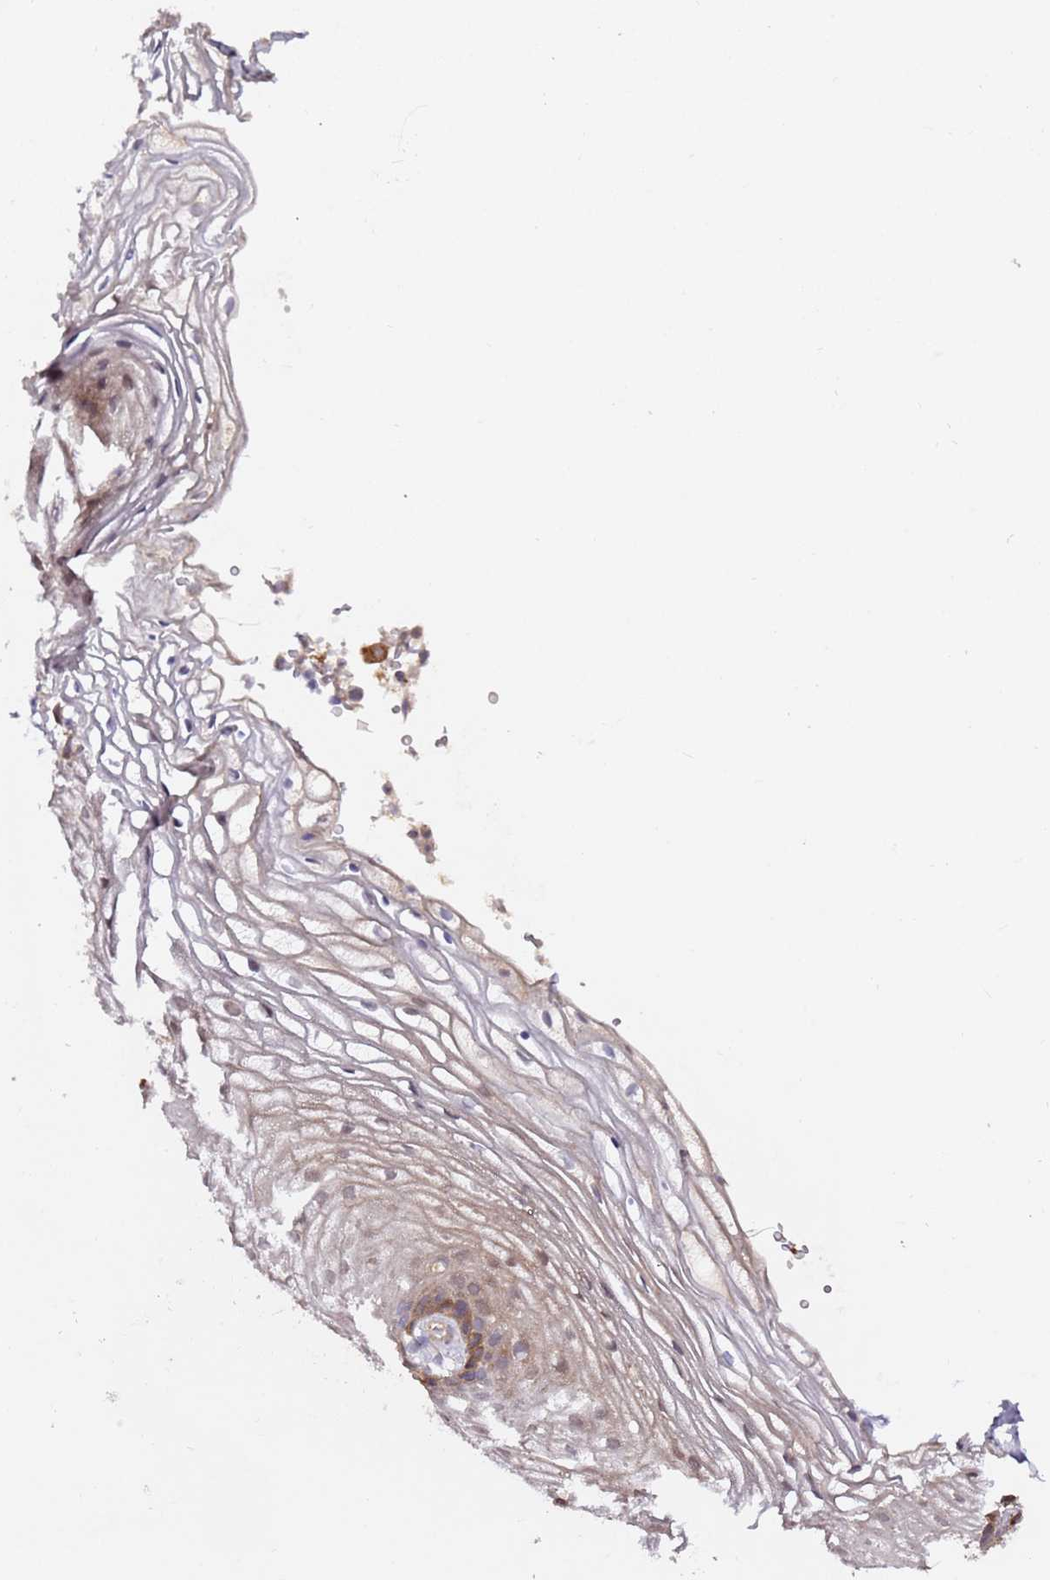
{"staining": {"intensity": "strong", "quantity": "<25%", "location": "cytoplasmic/membranous"}, "tissue": "vagina", "cell_type": "Squamous epithelial cells", "image_type": "normal", "snomed": [{"axis": "morphology", "description": "Normal tissue, NOS"}, {"axis": "topography", "description": "Vagina"}], "caption": "Brown immunohistochemical staining in unremarkable vagina demonstrates strong cytoplasmic/membranous expression in approximately <25% of squamous epithelial cells.", "gene": "ALG11", "patient": {"sex": "female", "age": 60}}